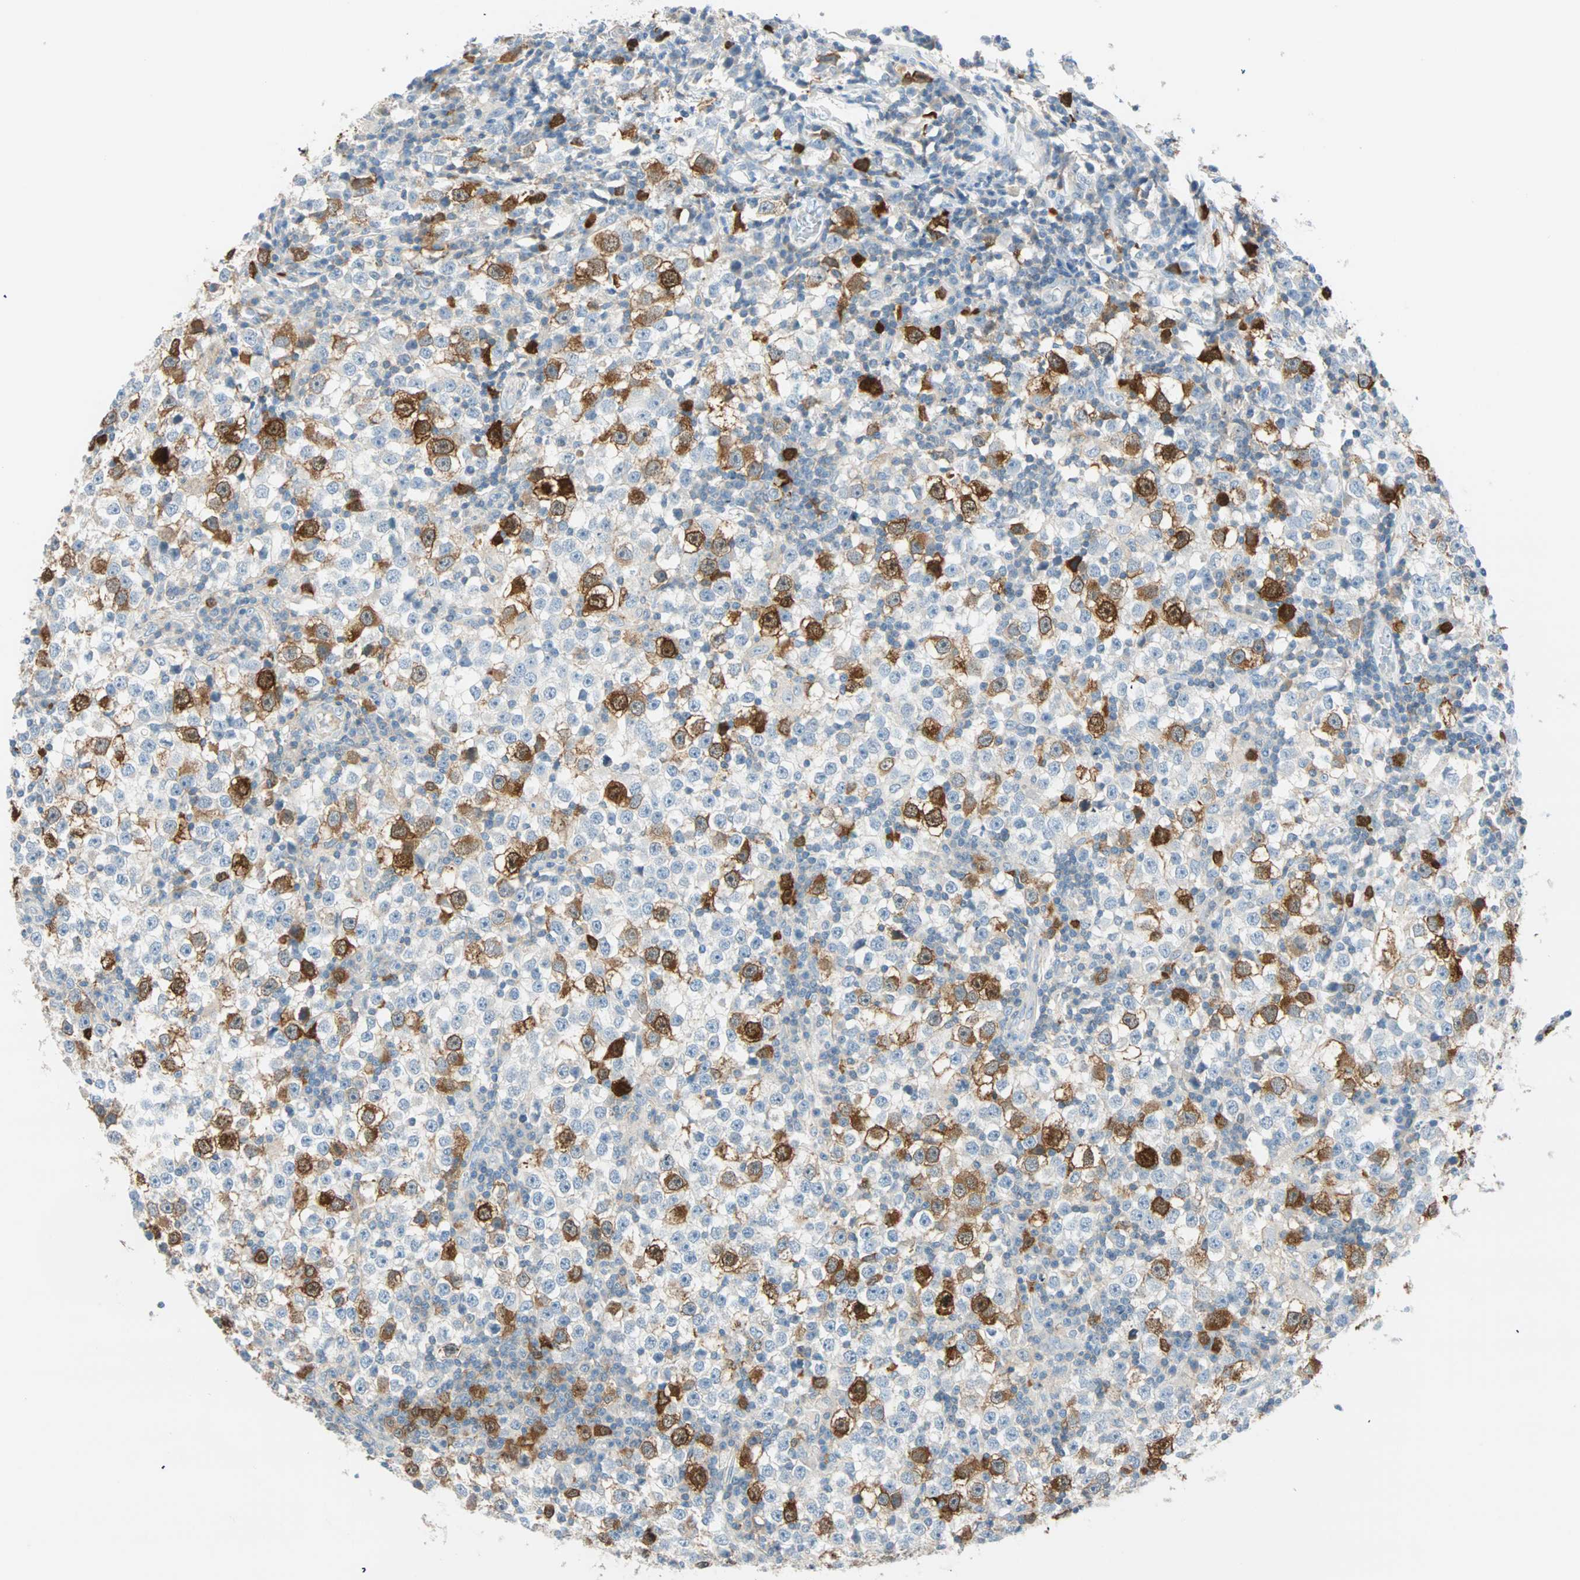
{"staining": {"intensity": "moderate", "quantity": "<25%", "location": "cytoplasmic/membranous,nuclear"}, "tissue": "testis cancer", "cell_type": "Tumor cells", "image_type": "cancer", "snomed": [{"axis": "morphology", "description": "Seminoma, NOS"}, {"axis": "topography", "description": "Testis"}], "caption": "Testis seminoma stained with immunohistochemistry shows moderate cytoplasmic/membranous and nuclear staining in approximately <25% of tumor cells.", "gene": "PTTG1", "patient": {"sex": "male", "age": 65}}